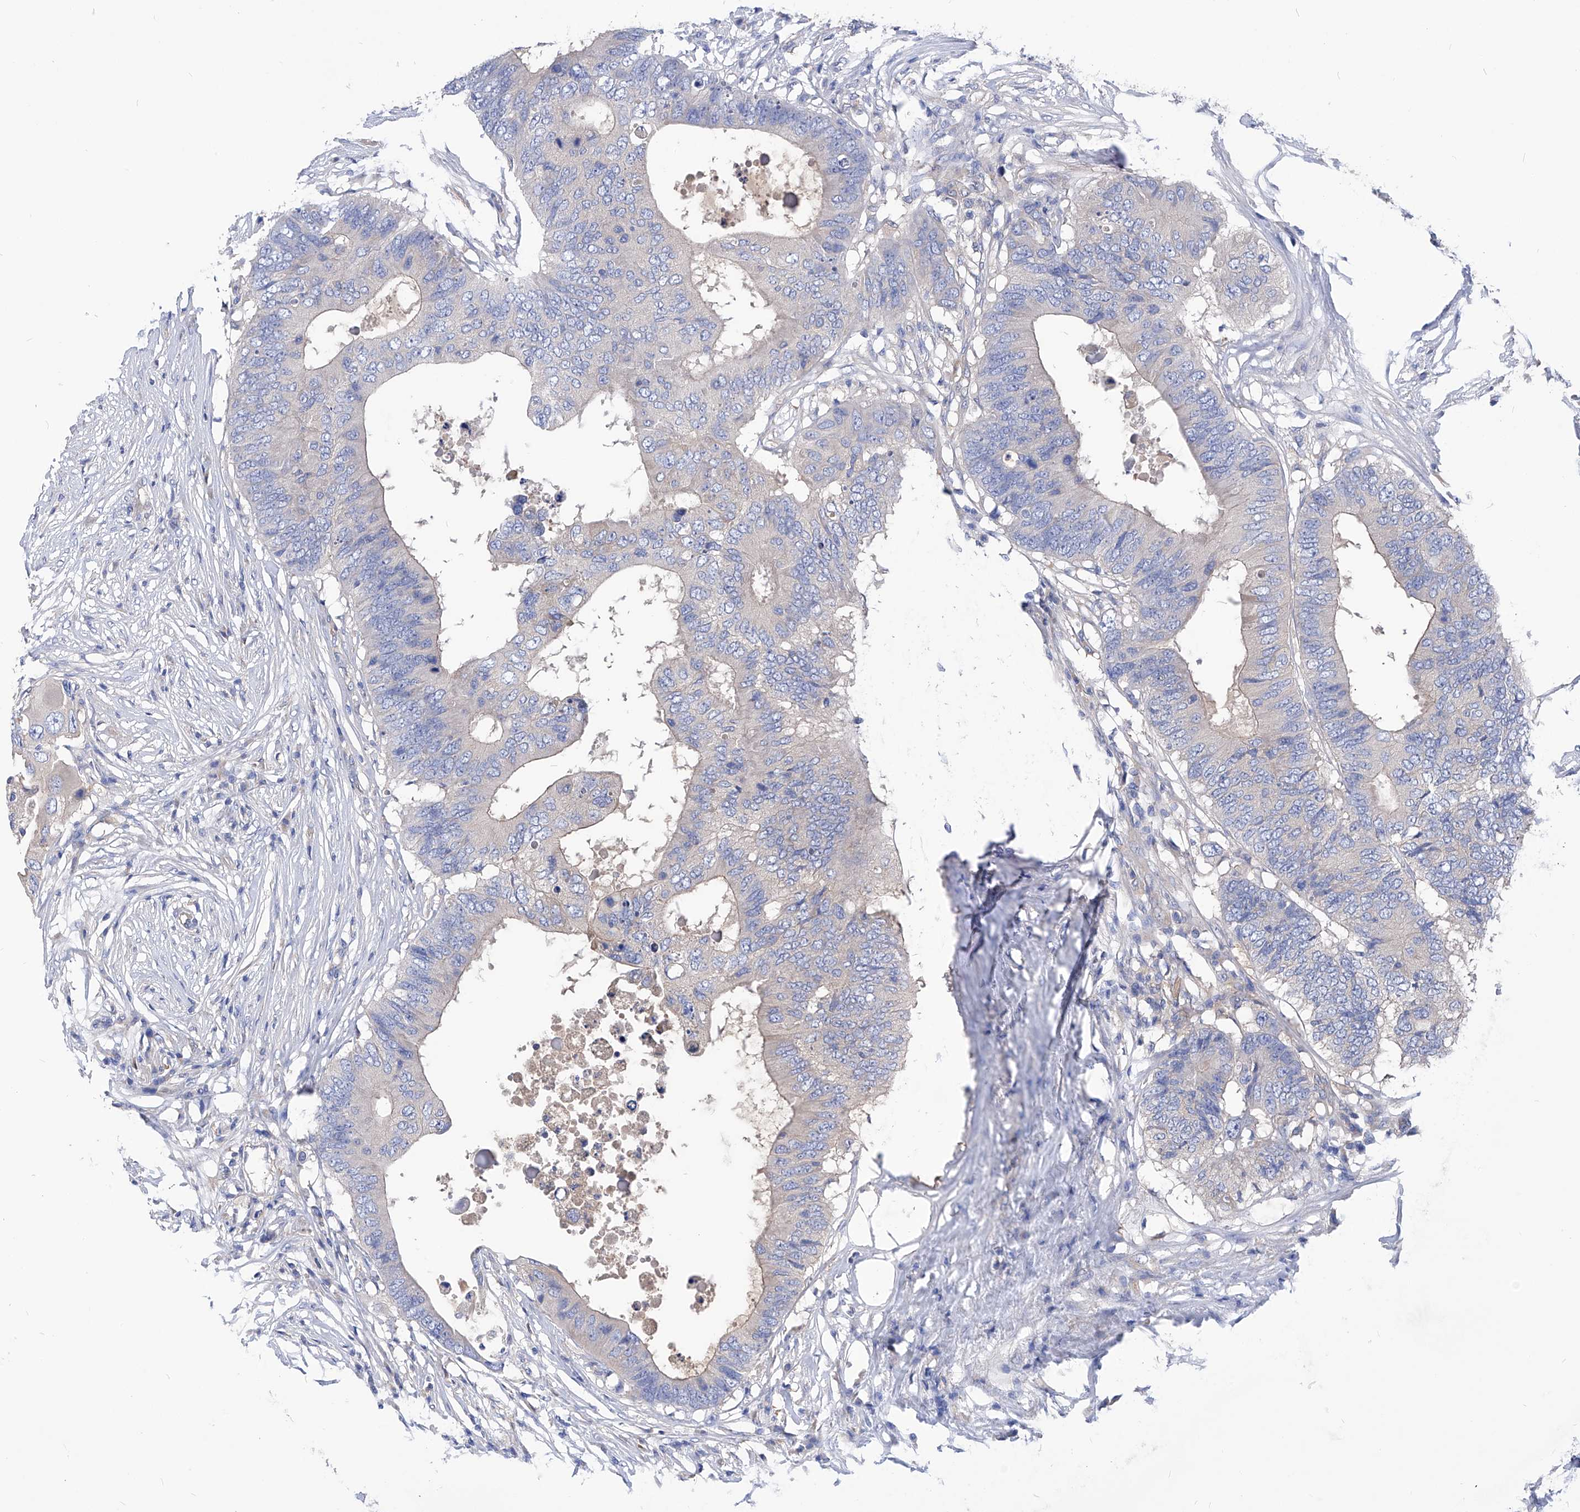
{"staining": {"intensity": "weak", "quantity": "<25%", "location": "cytoplasmic/membranous"}, "tissue": "colorectal cancer", "cell_type": "Tumor cells", "image_type": "cancer", "snomed": [{"axis": "morphology", "description": "Adenocarcinoma, NOS"}, {"axis": "topography", "description": "Colon"}], "caption": "IHC of adenocarcinoma (colorectal) demonstrates no staining in tumor cells.", "gene": "XPNPEP1", "patient": {"sex": "male", "age": 71}}